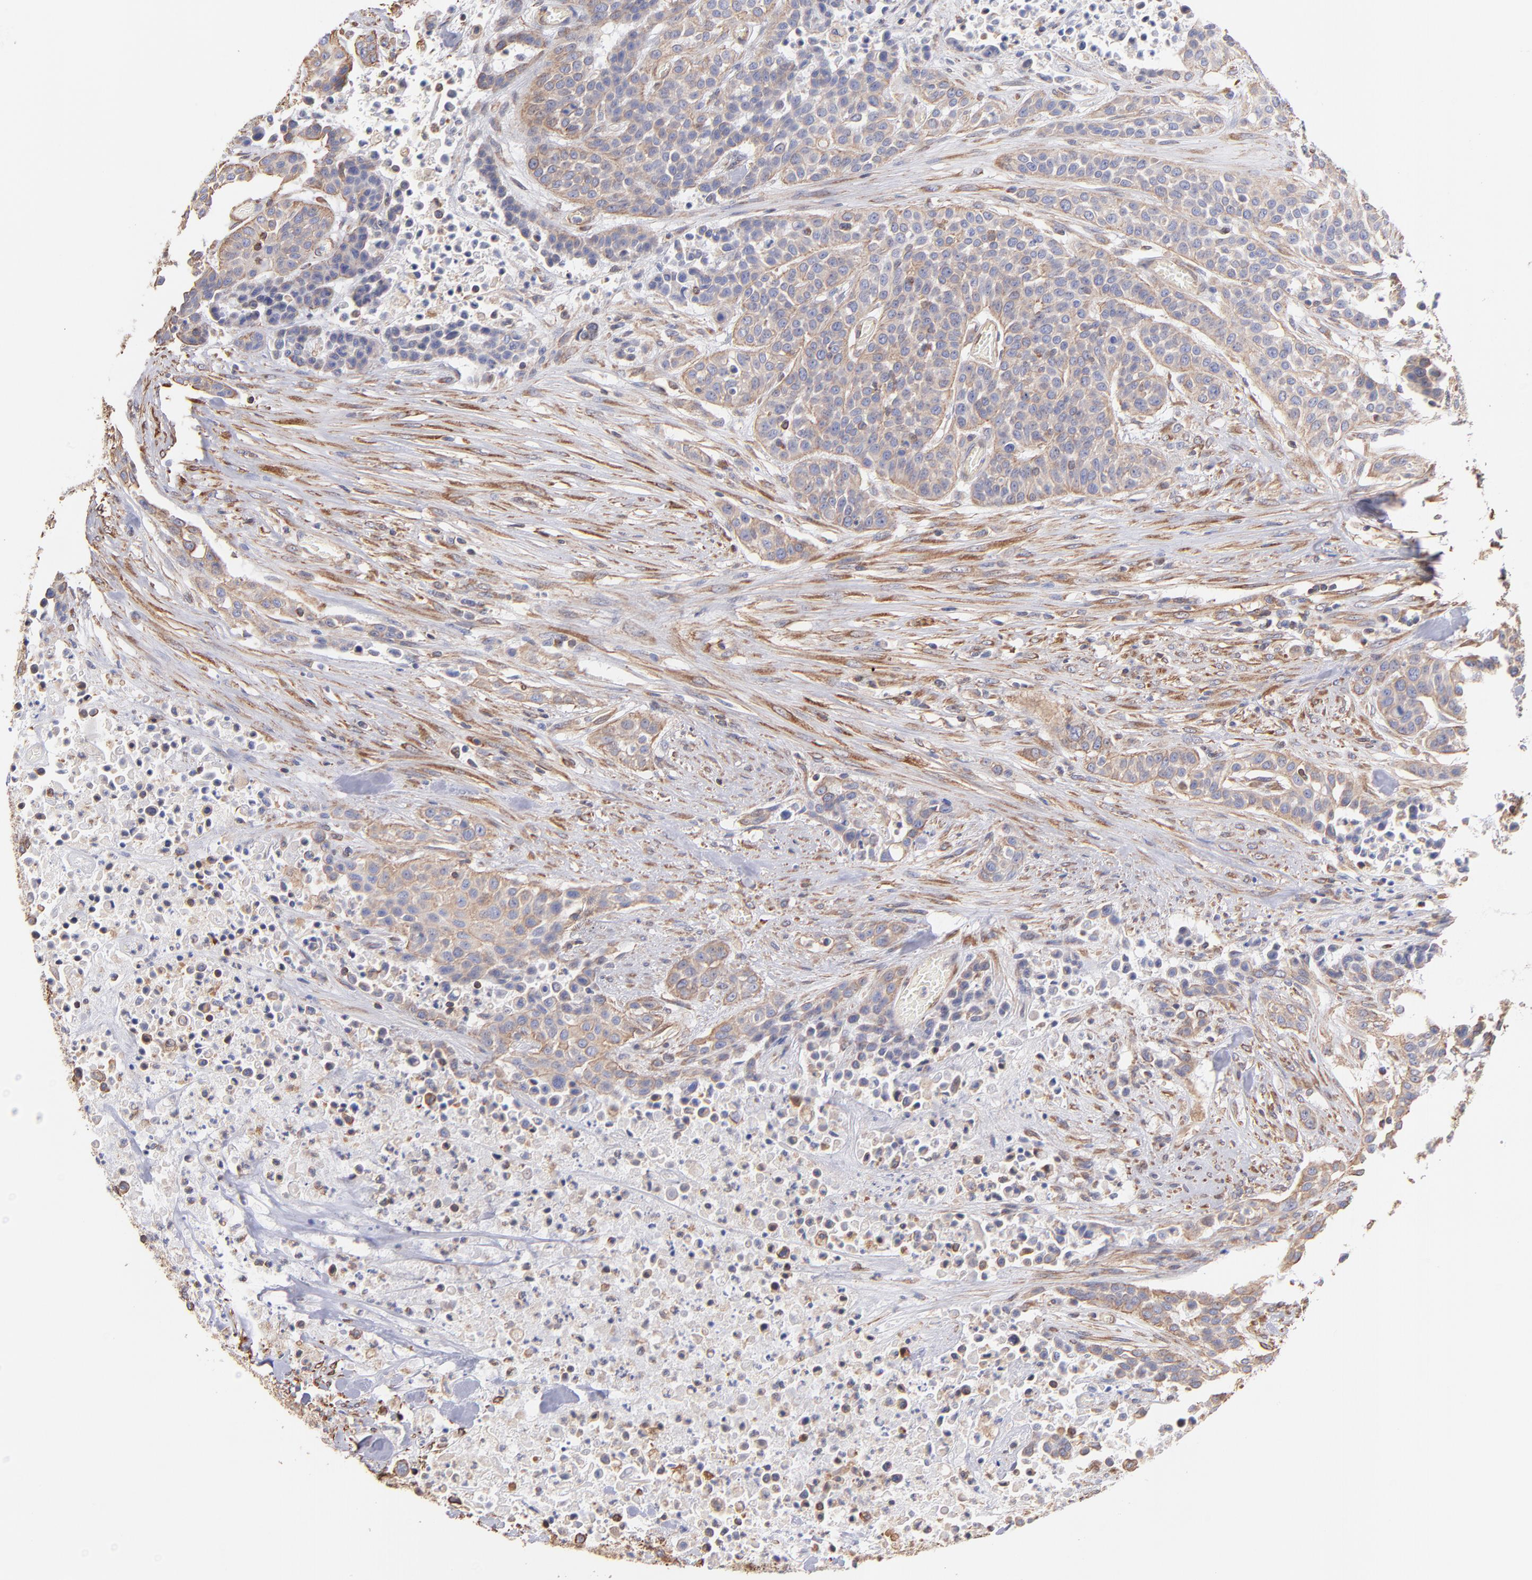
{"staining": {"intensity": "moderate", "quantity": ">75%", "location": "cytoplasmic/membranous"}, "tissue": "urothelial cancer", "cell_type": "Tumor cells", "image_type": "cancer", "snomed": [{"axis": "morphology", "description": "Urothelial carcinoma, High grade"}, {"axis": "topography", "description": "Urinary bladder"}], "caption": "Immunohistochemistry (IHC) (DAB (3,3'-diaminobenzidine)) staining of human high-grade urothelial carcinoma shows moderate cytoplasmic/membranous protein staining in approximately >75% of tumor cells. The staining is performed using DAB (3,3'-diaminobenzidine) brown chromogen to label protein expression. The nuclei are counter-stained blue using hematoxylin.", "gene": "PLEC", "patient": {"sex": "male", "age": 74}}